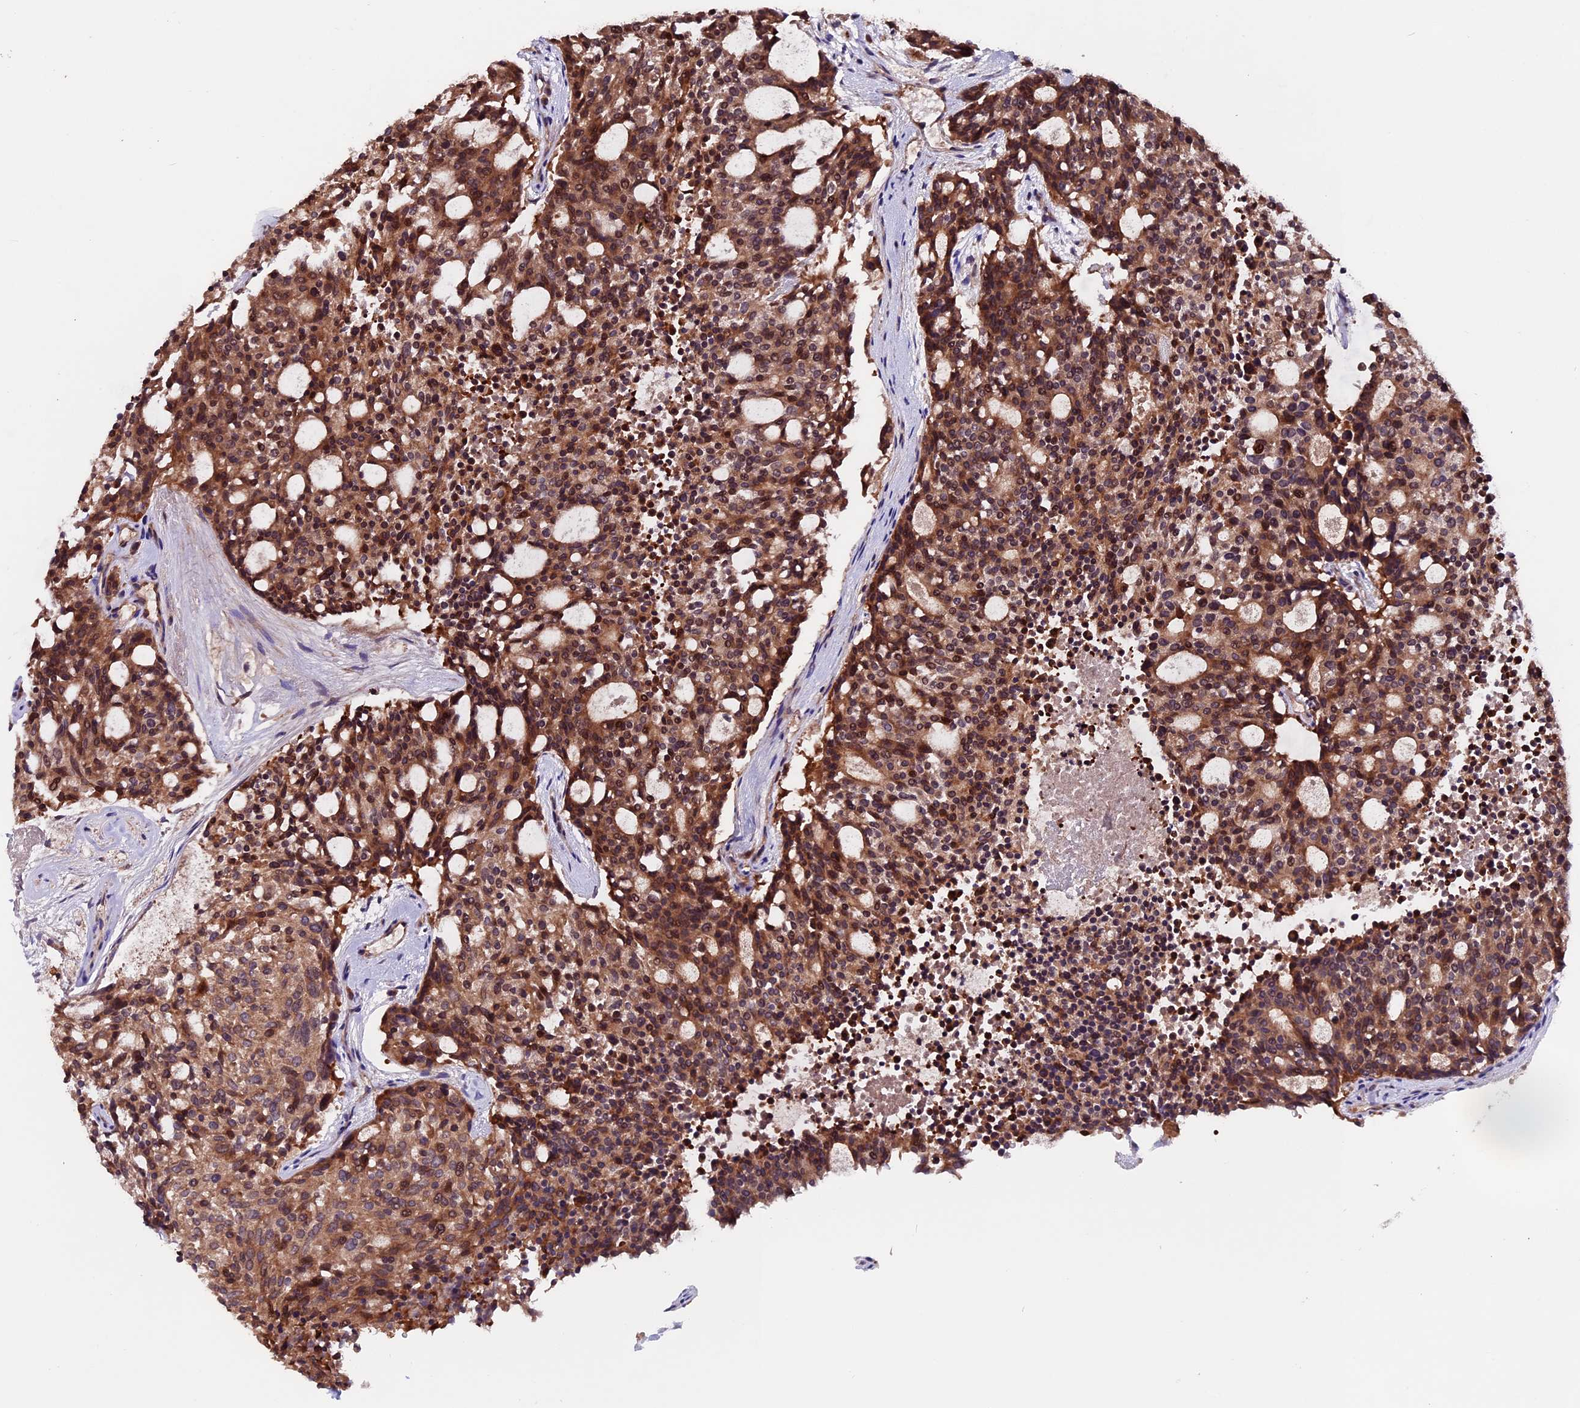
{"staining": {"intensity": "moderate", "quantity": ">75%", "location": "cytoplasmic/membranous"}, "tissue": "carcinoid", "cell_type": "Tumor cells", "image_type": "cancer", "snomed": [{"axis": "morphology", "description": "Carcinoid, malignant, NOS"}, {"axis": "topography", "description": "Pancreas"}], "caption": "A brown stain highlights moderate cytoplasmic/membranous staining of a protein in human carcinoid tumor cells.", "gene": "ZNF598", "patient": {"sex": "female", "age": 54}}